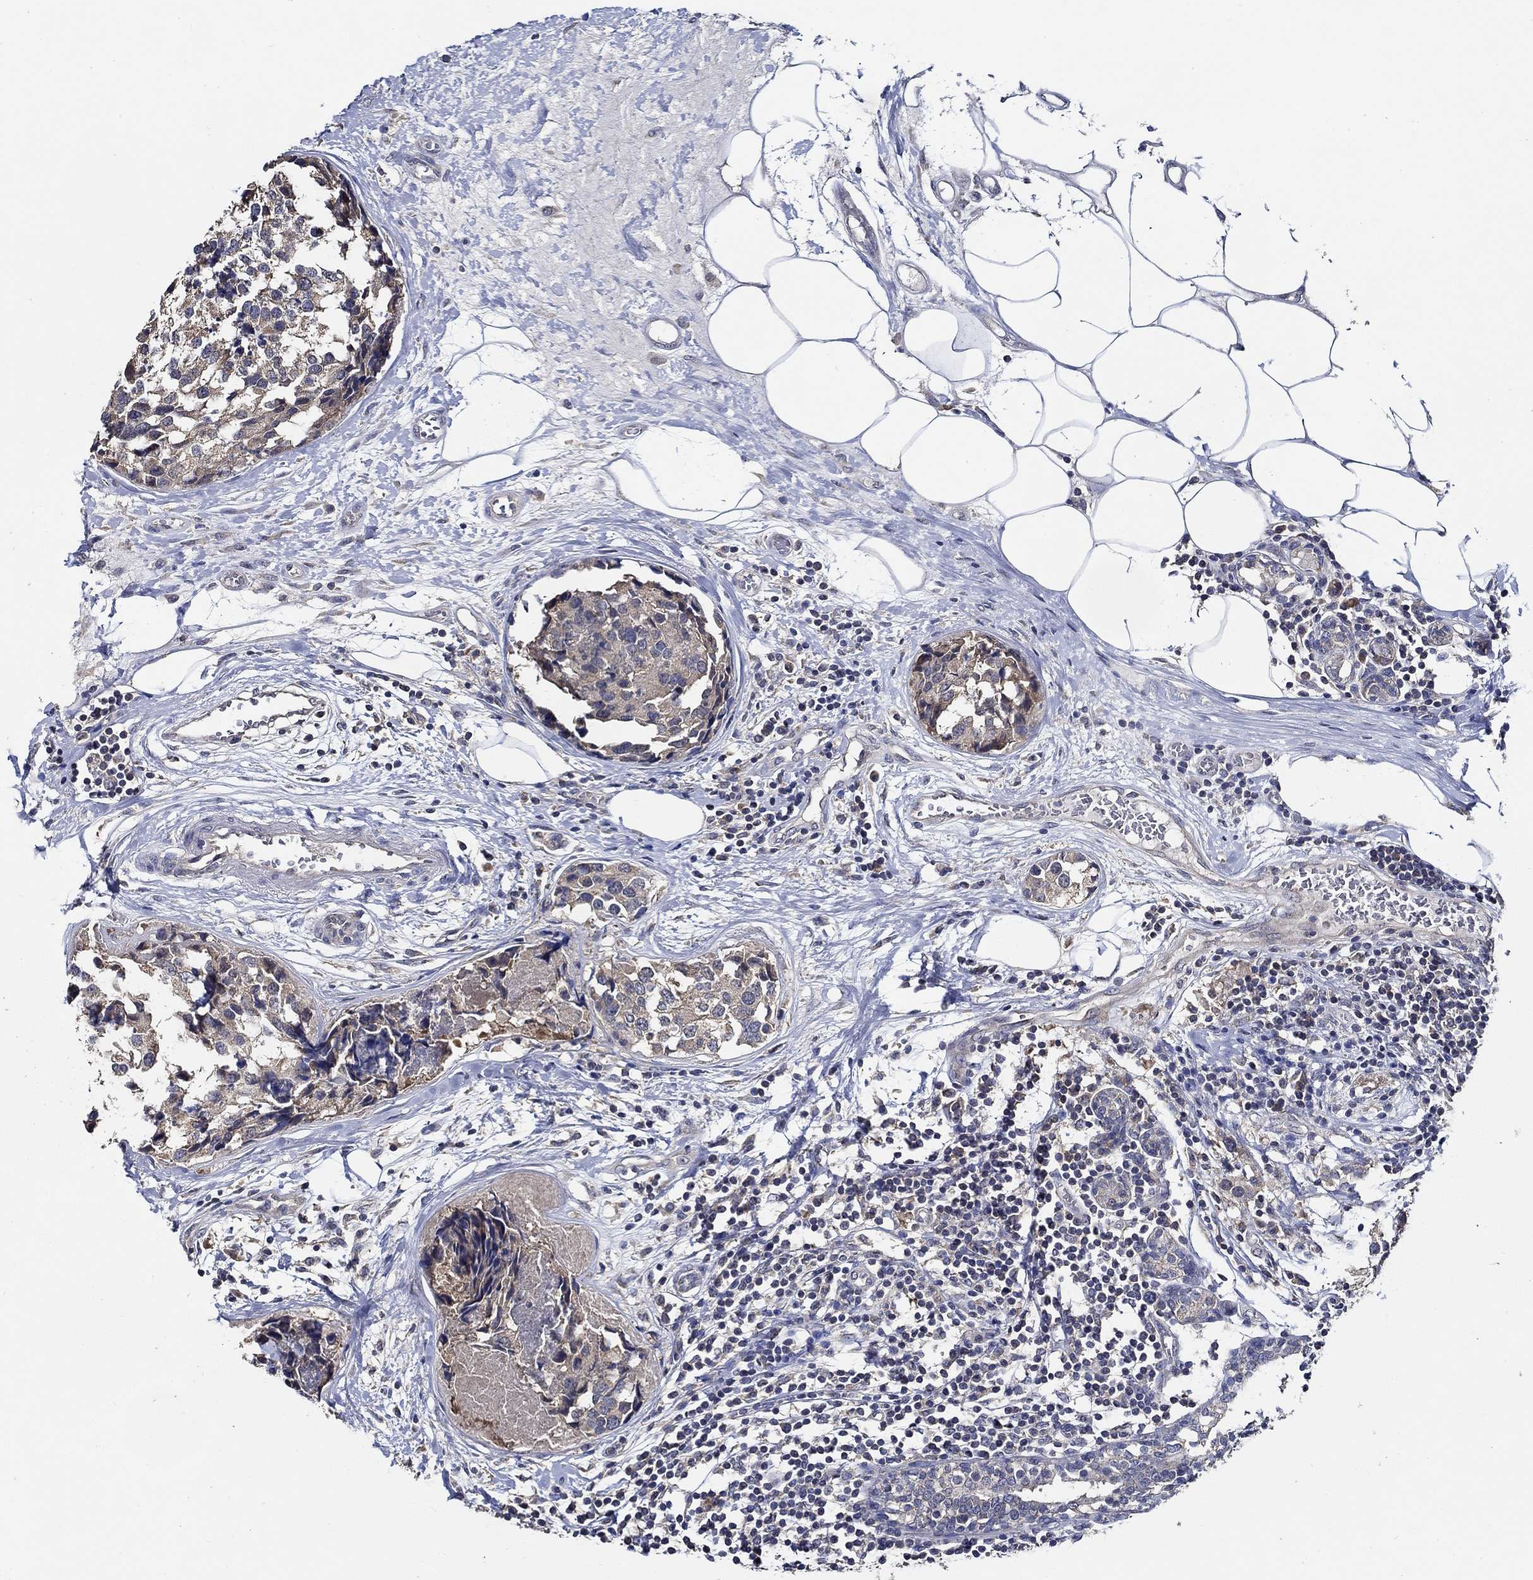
{"staining": {"intensity": "weak", "quantity": "25%-75%", "location": "cytoplasmic/membranous"}, "tissue": "breast cancer", "cell_type": "Tumor cells", "image_type": "cancer", "snomed": [{"axis": "morphology", "description": "Lobular carcinoma"}, {"axis": "topography", "description": "Breast"}], "caption": "Brown immunohistochemical staining in breast cancer shows weak cytoplasmic/membranous expression in about 25%-75% of tumor cells.", "gene": "WDR53", "patient": {"sex": "female", "age": 59}}